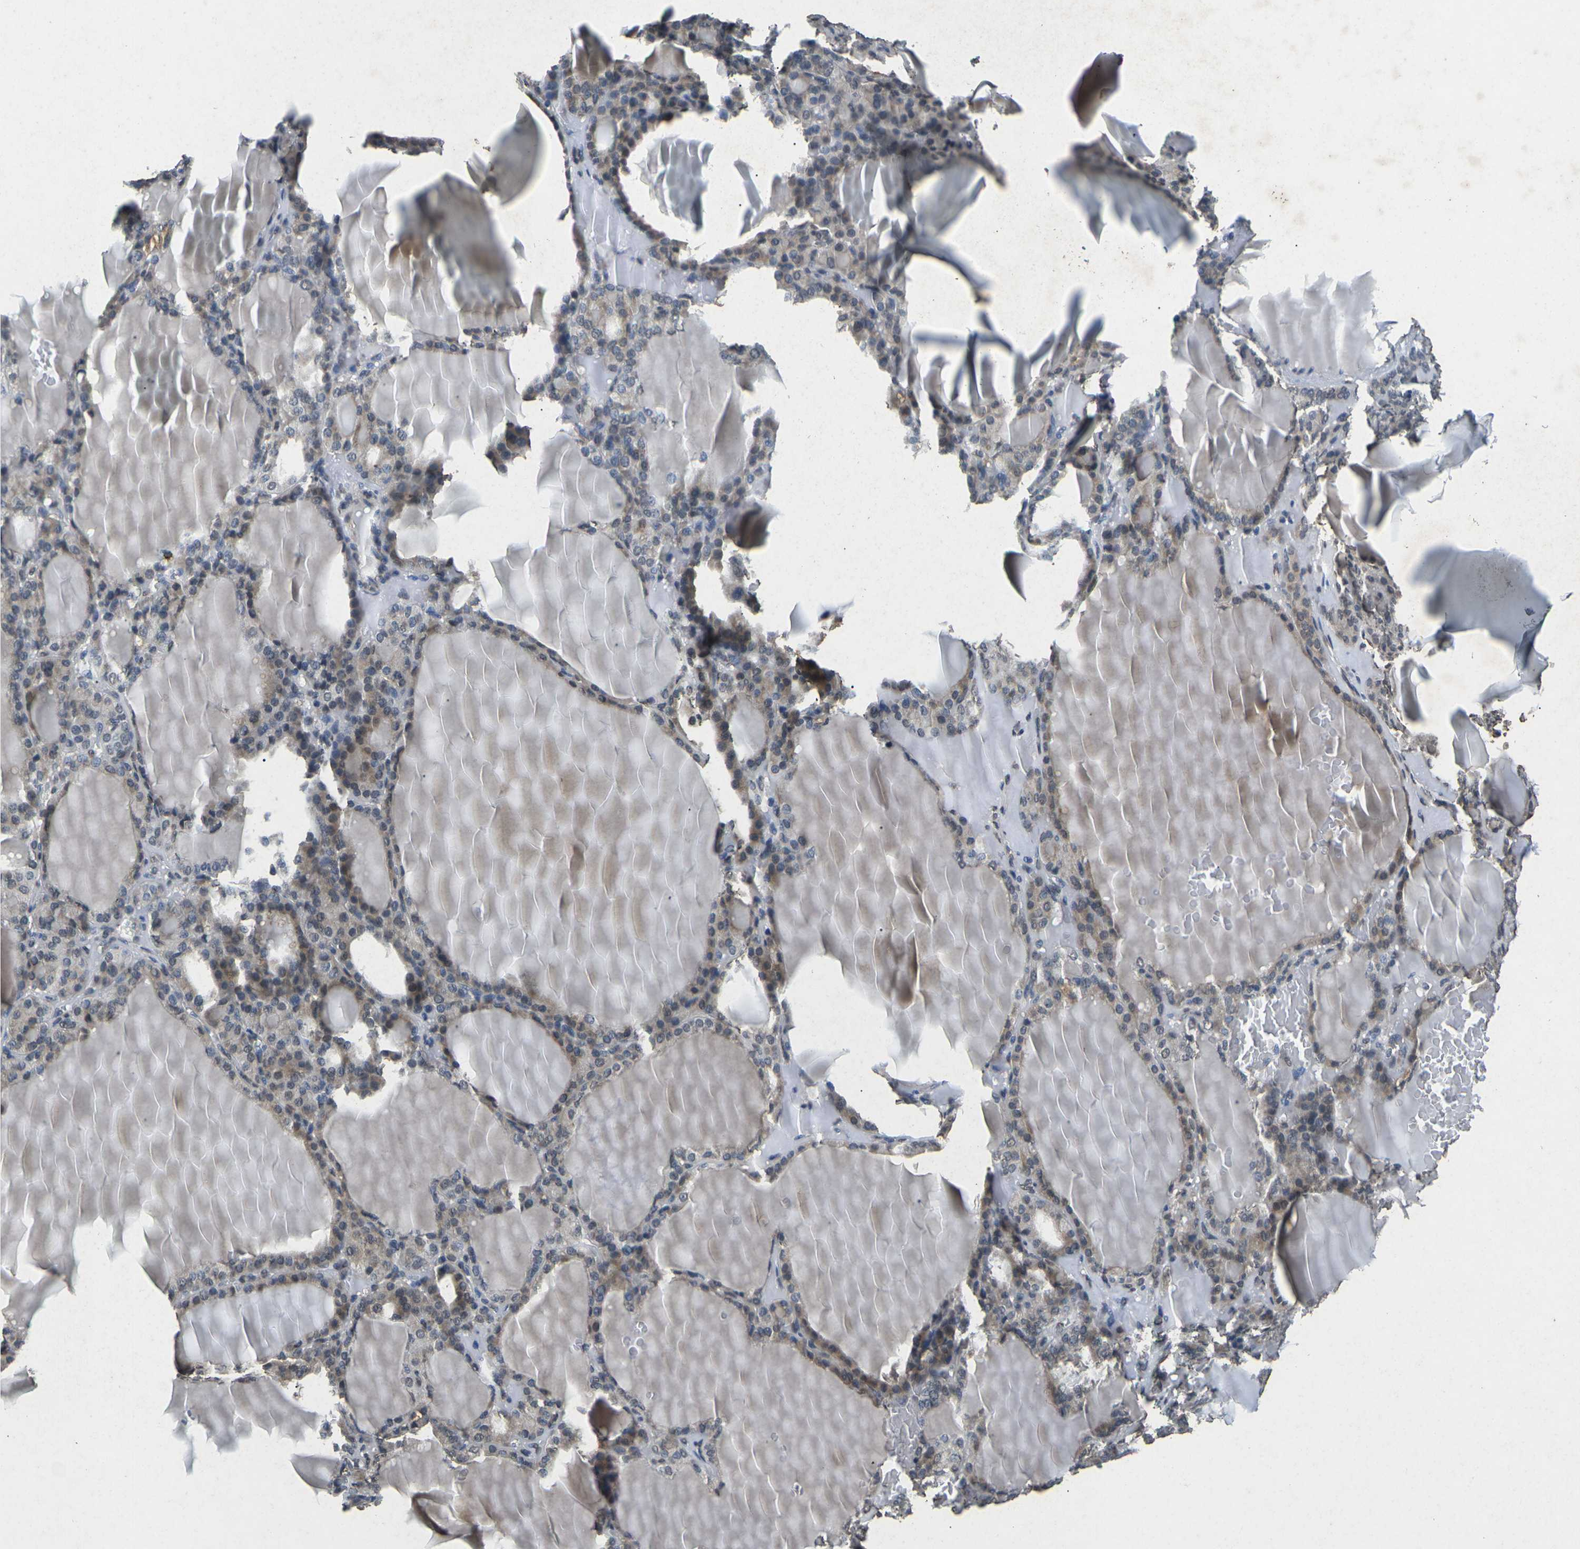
{"staining": {"intensity": "weak", "quantity": "25%-75%", "location": "cytoplasmic/membranous"}, "tissue": "thyroid gland", "cell_type": "Glandular cells", "image_type": "normal", "snomed": [{"axis": "morphology", "description": "Normal tissue, NOS"}, {"axis": "topography", "description": "Thyroid gland"}], "caption": "About 25%-75% of glandular cells in unremarkable human thyroid gland show weak cytoplasmic/membranous protein positivity as visualized by brown immunohistochemical staining.", "gene": "SCNN1B", "patient": {"sex": "female", "age": 28}}